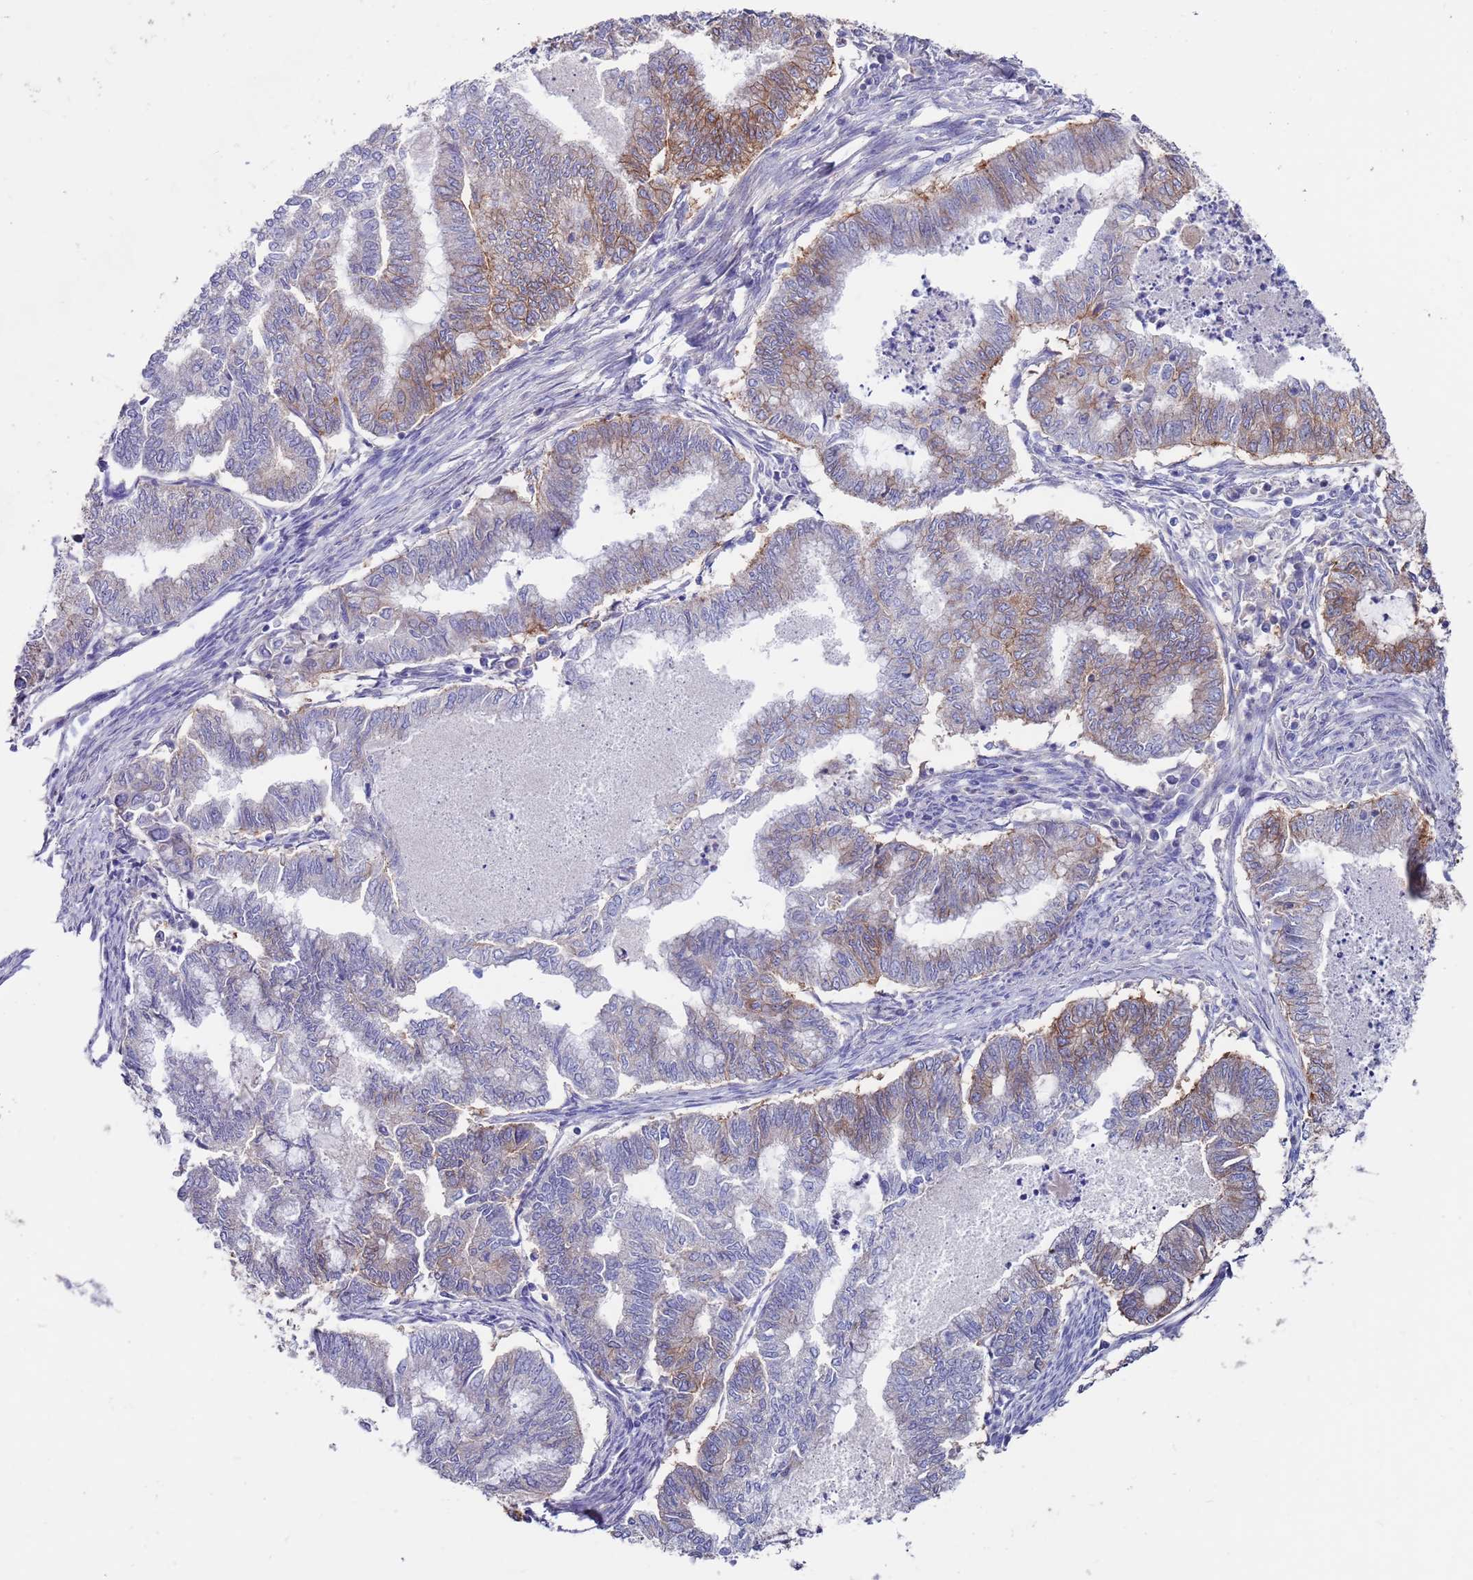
{"staining": {"intensity": "moderate", "quantity": "<25%", "location": "cytoplasmic/membranous"}, "tissue": "endometrial cancer", "cell_type": "Tumor cells", "image_type": "cancer", "snomed": [{"axis": "morphology", "description": "Adenocarcinoma, NOS"}, {"axis": "topography", "description": "Endometrium"}], "caption": "Moderate cytoplasmic/membranous protein expression is appreciated in about <25% of tumor cells in adenocarcinoma (endometrial).", "gene": "KRTCAP3", "patient": {"sex": "female", "age": 79}}